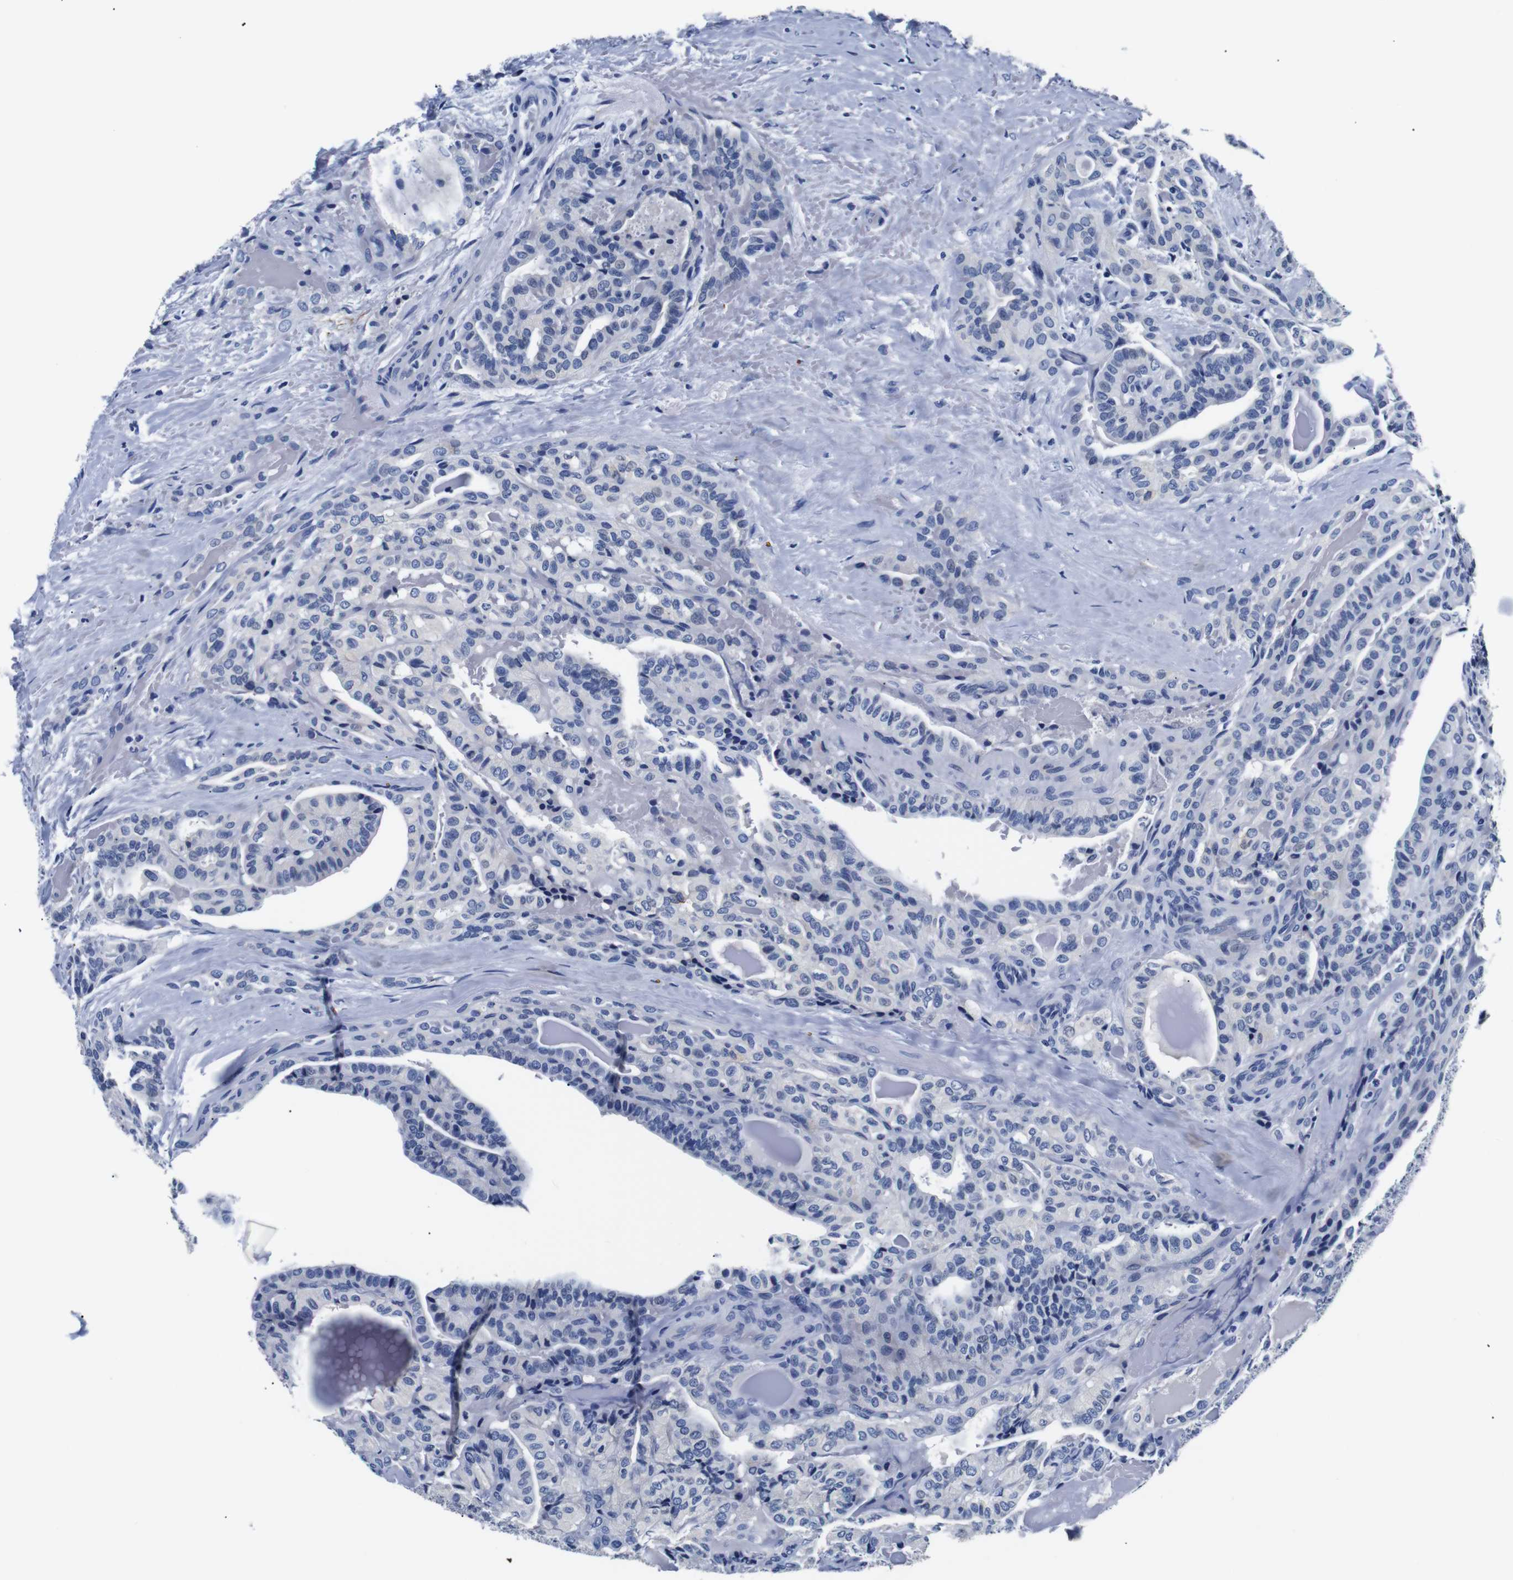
{"staining": {"intensity": "negative", "quantity": "none", "location": "none"}, "tissue": "thyroid cancer", "cell_type": "Tumor cells", "image_type": "cancer", "snomed": [{"axis": "morphology", "description": "Papillary adenocarcinoma, NOS"}, {"axis": "topography", "description": "Thyroid gland"}], "caption": "Tumor cells are negative for brown protein staining in papillary adenocarcinoma (thyroid).", "gene": "GAP43", "patient": {"sex": "male", "age": 77}}